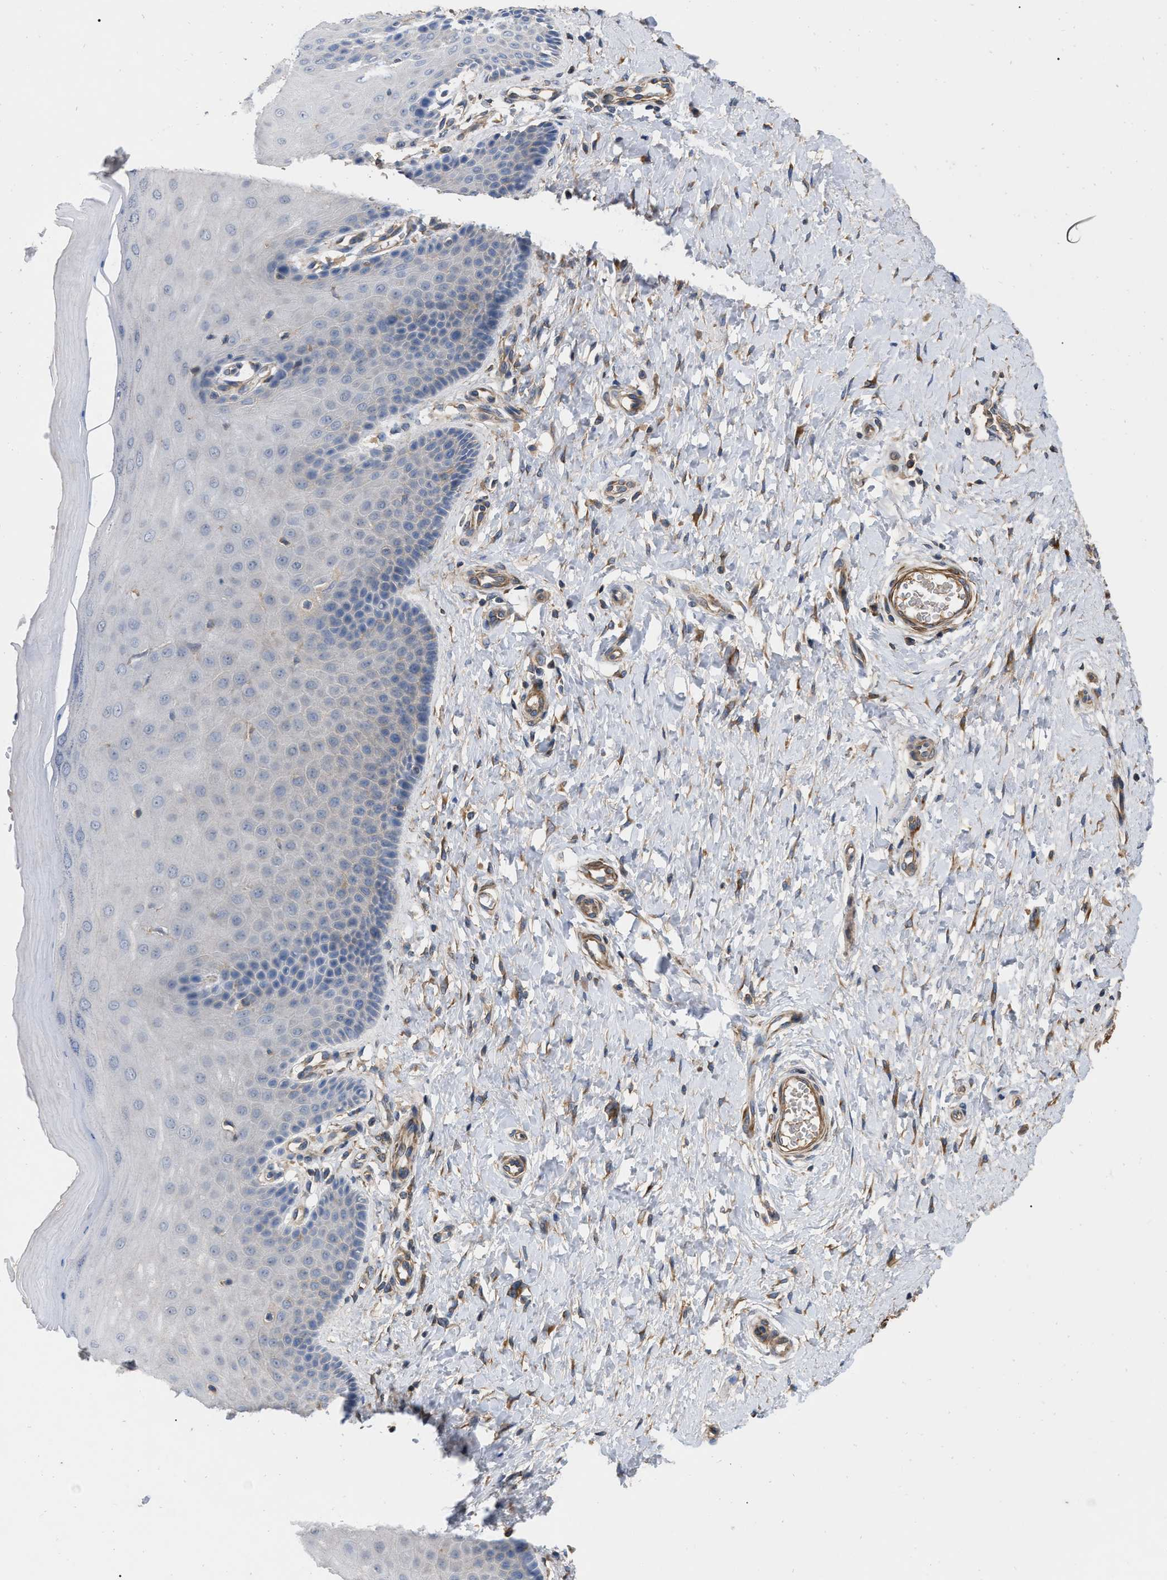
{"staining": {"intensity": "moderate", "quantity": "25%-75%", "location": "cytoplasmic/membranous"}, "tissue": "cervix", "cell_type": "Glandular cells", "image_type": "normal", "snomed": [{"axis": "morphology", "description": "Normal tissue, NOS"}, {"axis": "topography", "description": "Cervix"}], "caption": "Protein staining of normal cervix displays moderate cytoplasmic/membranous staining in approximately 25%-75% of glandular cells. Immunohistochemistry (ihc) stains the protein in brown and the nuclei are stained blue.", "gene": "RABEP1", "patient": {"sex": "female", "age": 55}}